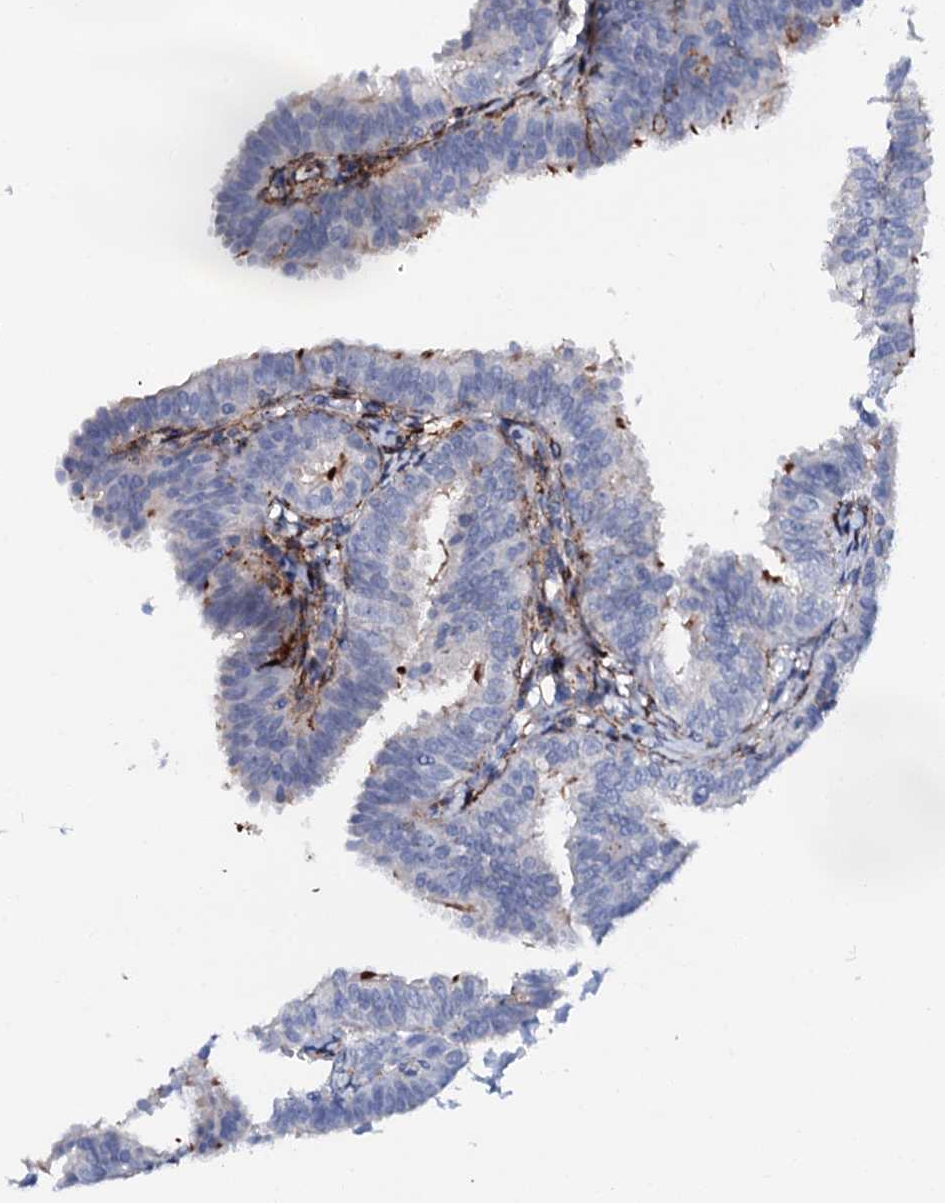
{"staining": {"intensity": "moderate", "quantity": "<25%", "location": "cytoplasmic/membranous"}, "tissue": "fallopian tube", "cell_type": "Glandular cells", "image_type": "normal", "snomed": [{"axis": "morphology", "description": "Normal tissue, NOS"}, {"axis": "topography", "description": "Fallopian tube"}], "caption": "An IHC image of unremarkable tissue is shown. Protein staining in brown highlights moderate cytoplasmic/membranous positivity in fallopian tube within glandular cells. (Brightfield microscopy of DAB IHC at high magnification).", "gene": "MED13L", "patient": {"sex": "female", "age": 35}}